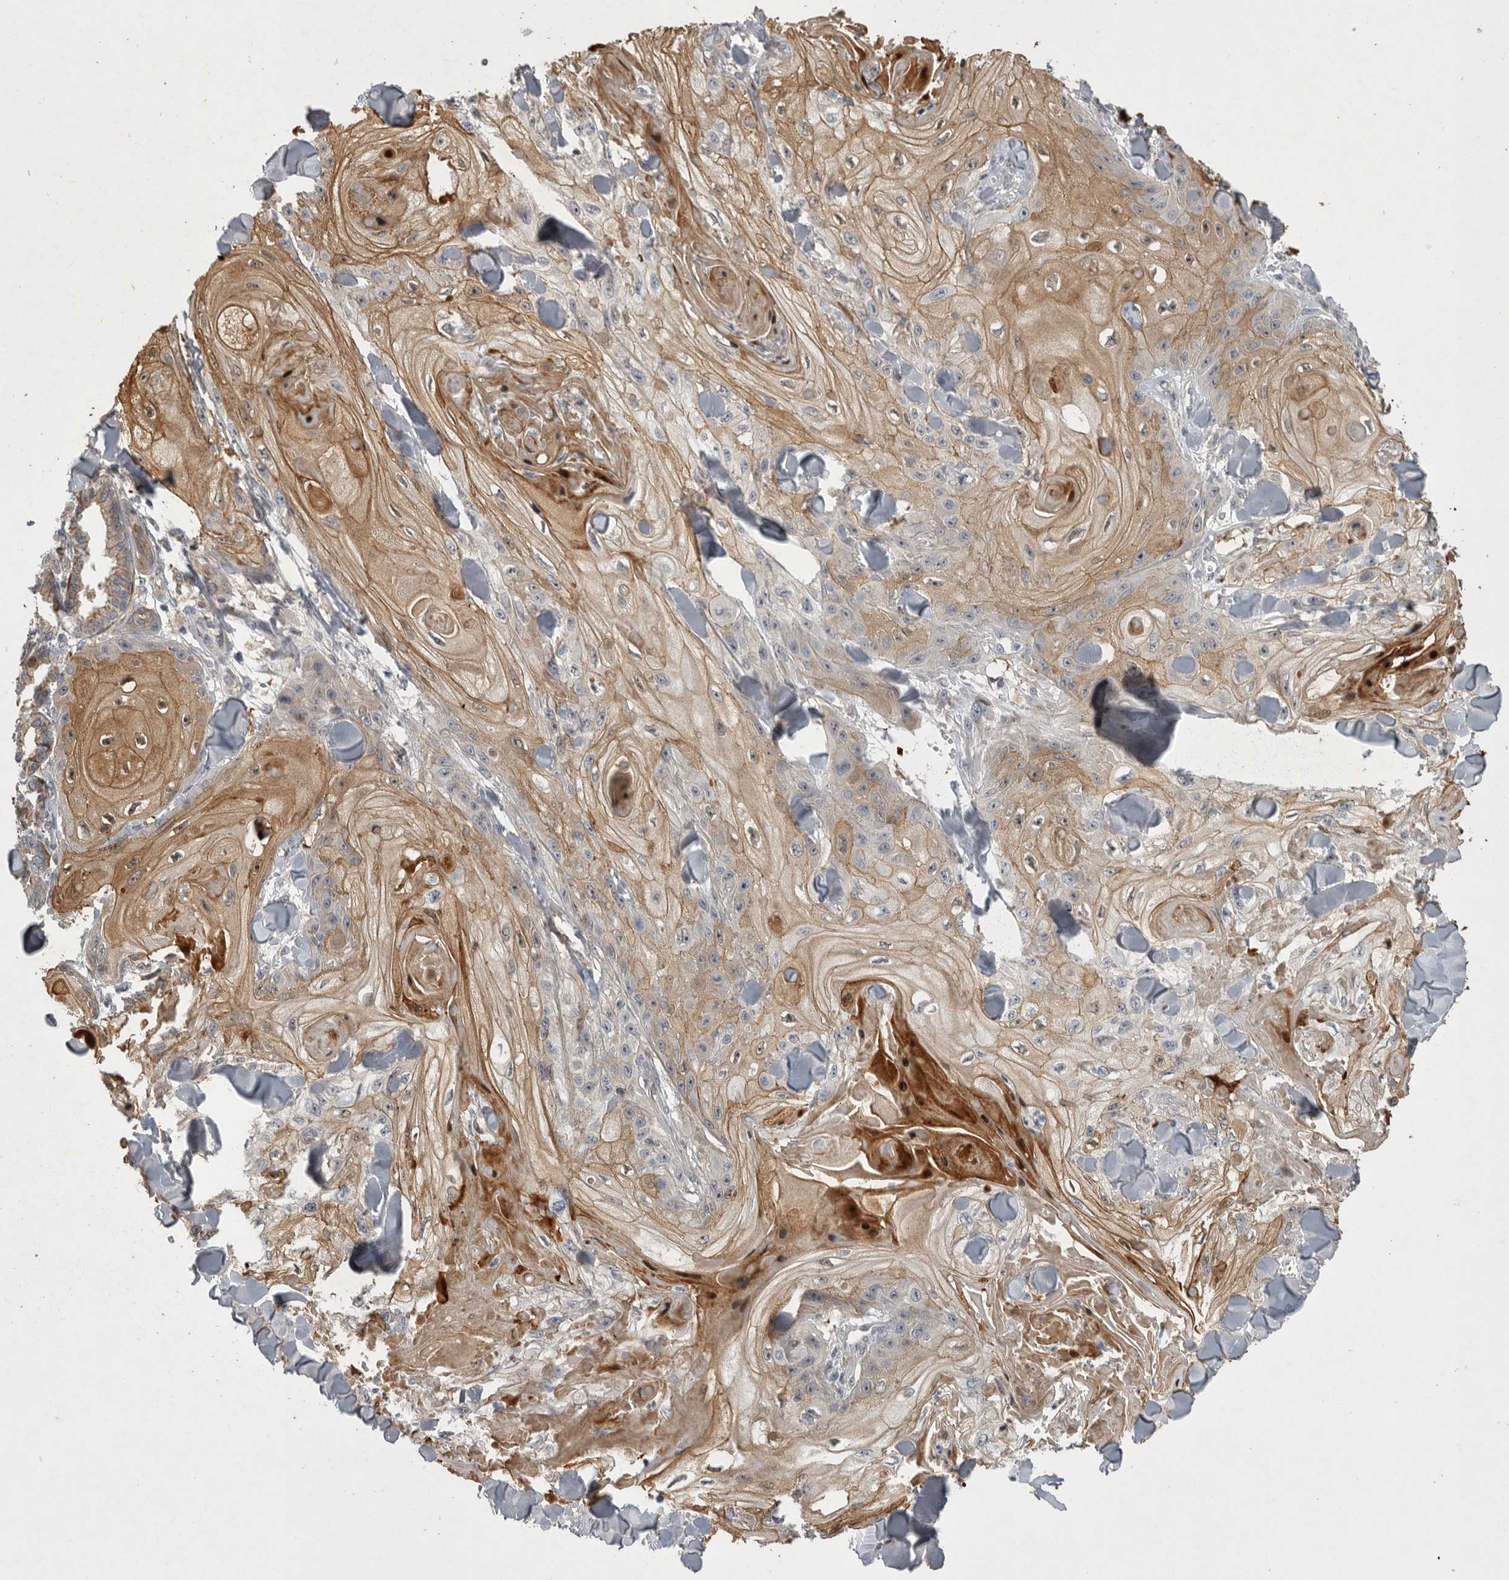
{"staining": {"intensity": "moderate", "quantity": ">75%", "location": "cytoplasmic/membranous"}, "tissue": "skin cancer", "cell_type": "Tumor cells", "image_type": "cancer", "snomed": [{"axis": "morphology", "description": "Squamous cell carcinoma, NOS"}, {"axis": "topography", "description": "Skin"}], "caption": "High-magnification brightfield microscopy of skin cancer (squamous cell carcinoma) stained with DAB (brown) and counterstained with hematoxylin (blue). tumor cells exhibit moderate cytoplasmic/membranous expression is present in approximately>75% of cells.", "gene": "MPDZ", "patient": {"sex": "male", "age": 74}}